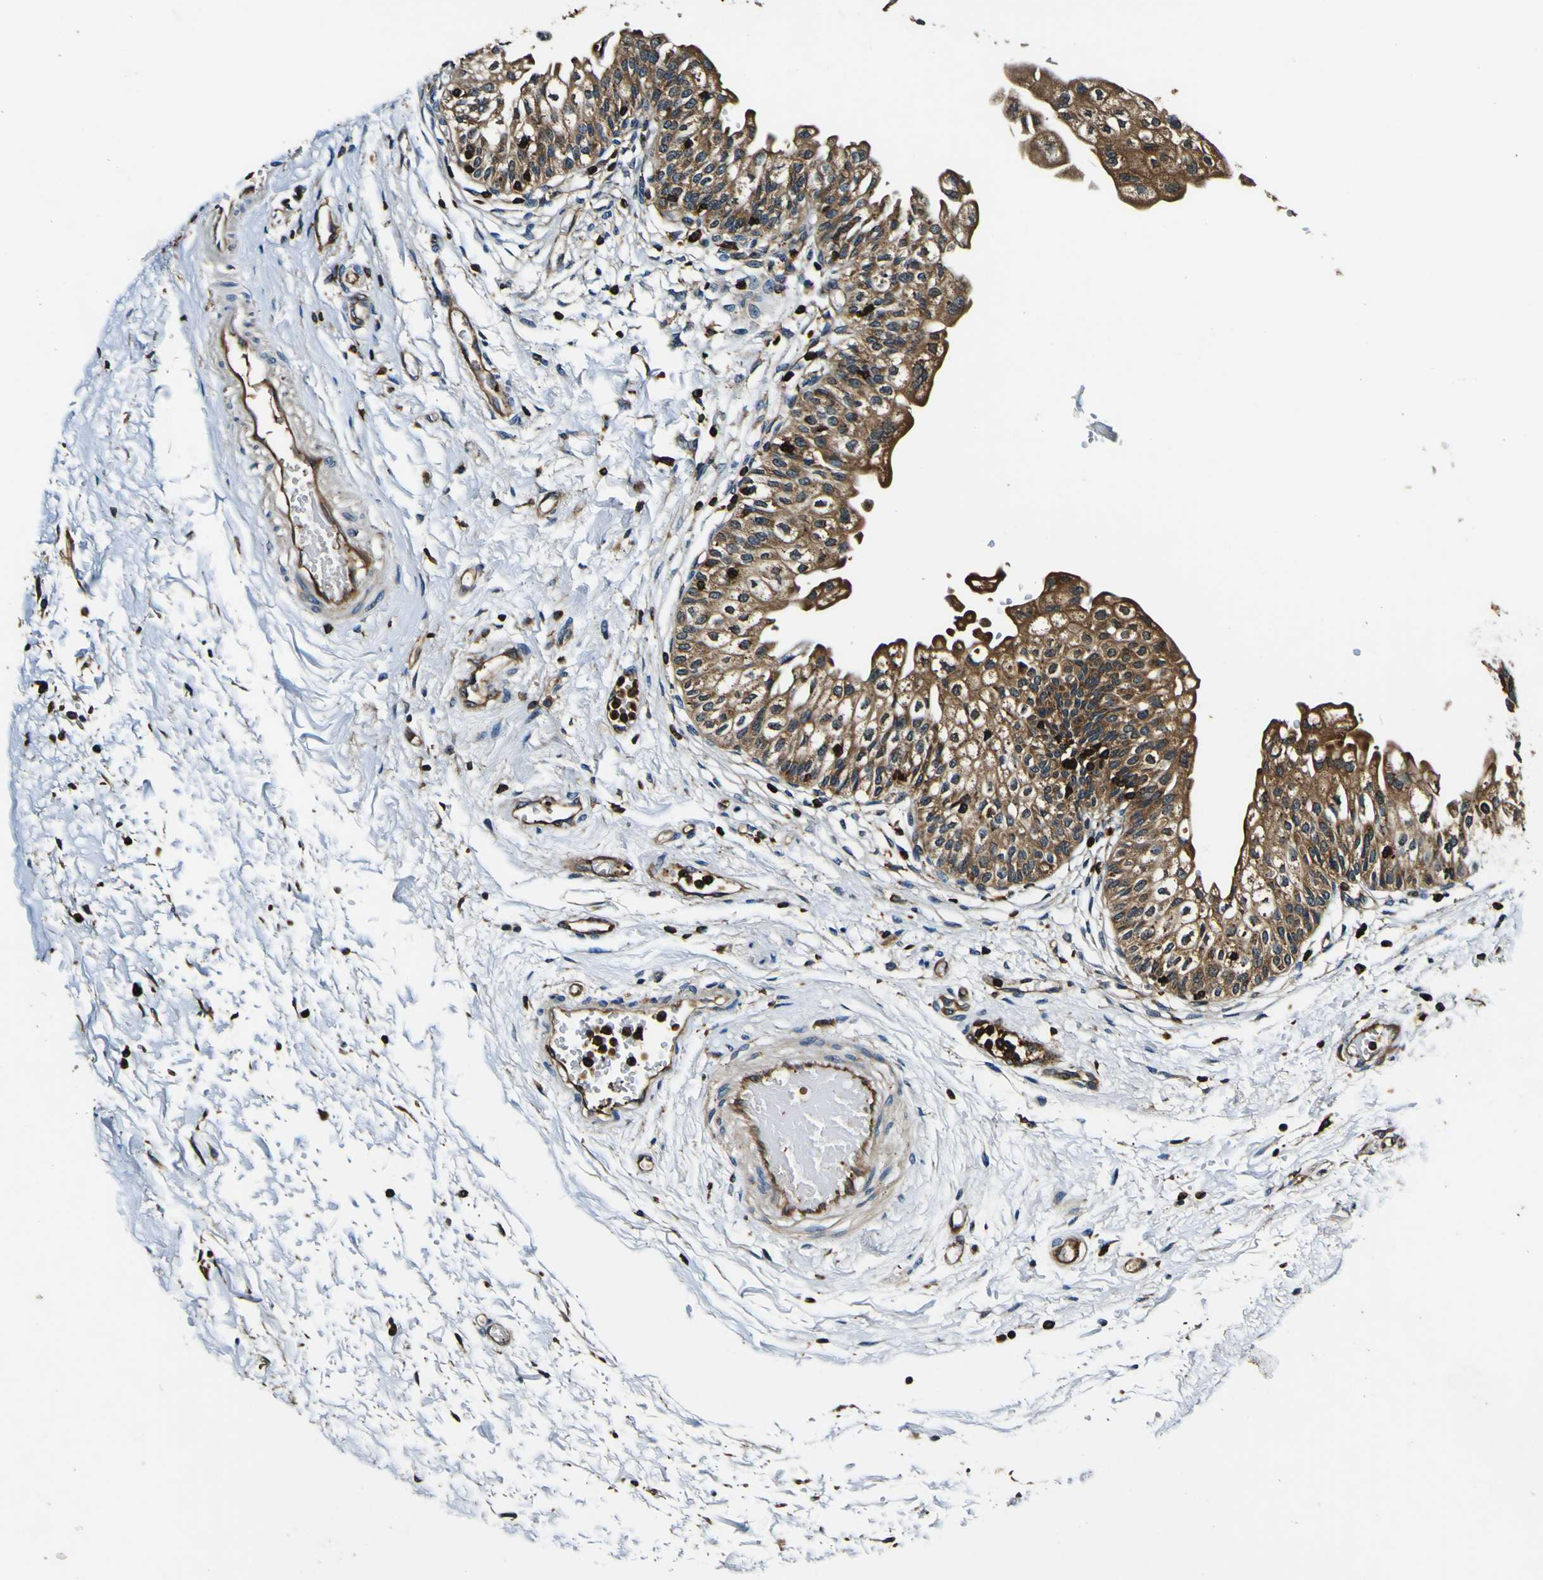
{"staining": {"intensity": "moderate", "quantity": ">75%", "location": "cytoplasmic/membranous"}, "tissue": "urinary bladder", "cell_type": "Urothelial cells", "image_type": "normal", "snomed": [{"axis": "morphology", "description": "Normal tissue, NOS"}, {"axis": "topography", "description": "Urinary bladder"}], "caption": "Immunohistochemistry (IHC) of unremarkable urinary bladder exhibits medium levels of moderate cytoplasmic/membranous expression in approximately >75% of urothelial cells.", "gene": "RHOT2", "patient": {"sex": "male", "age": 55}}